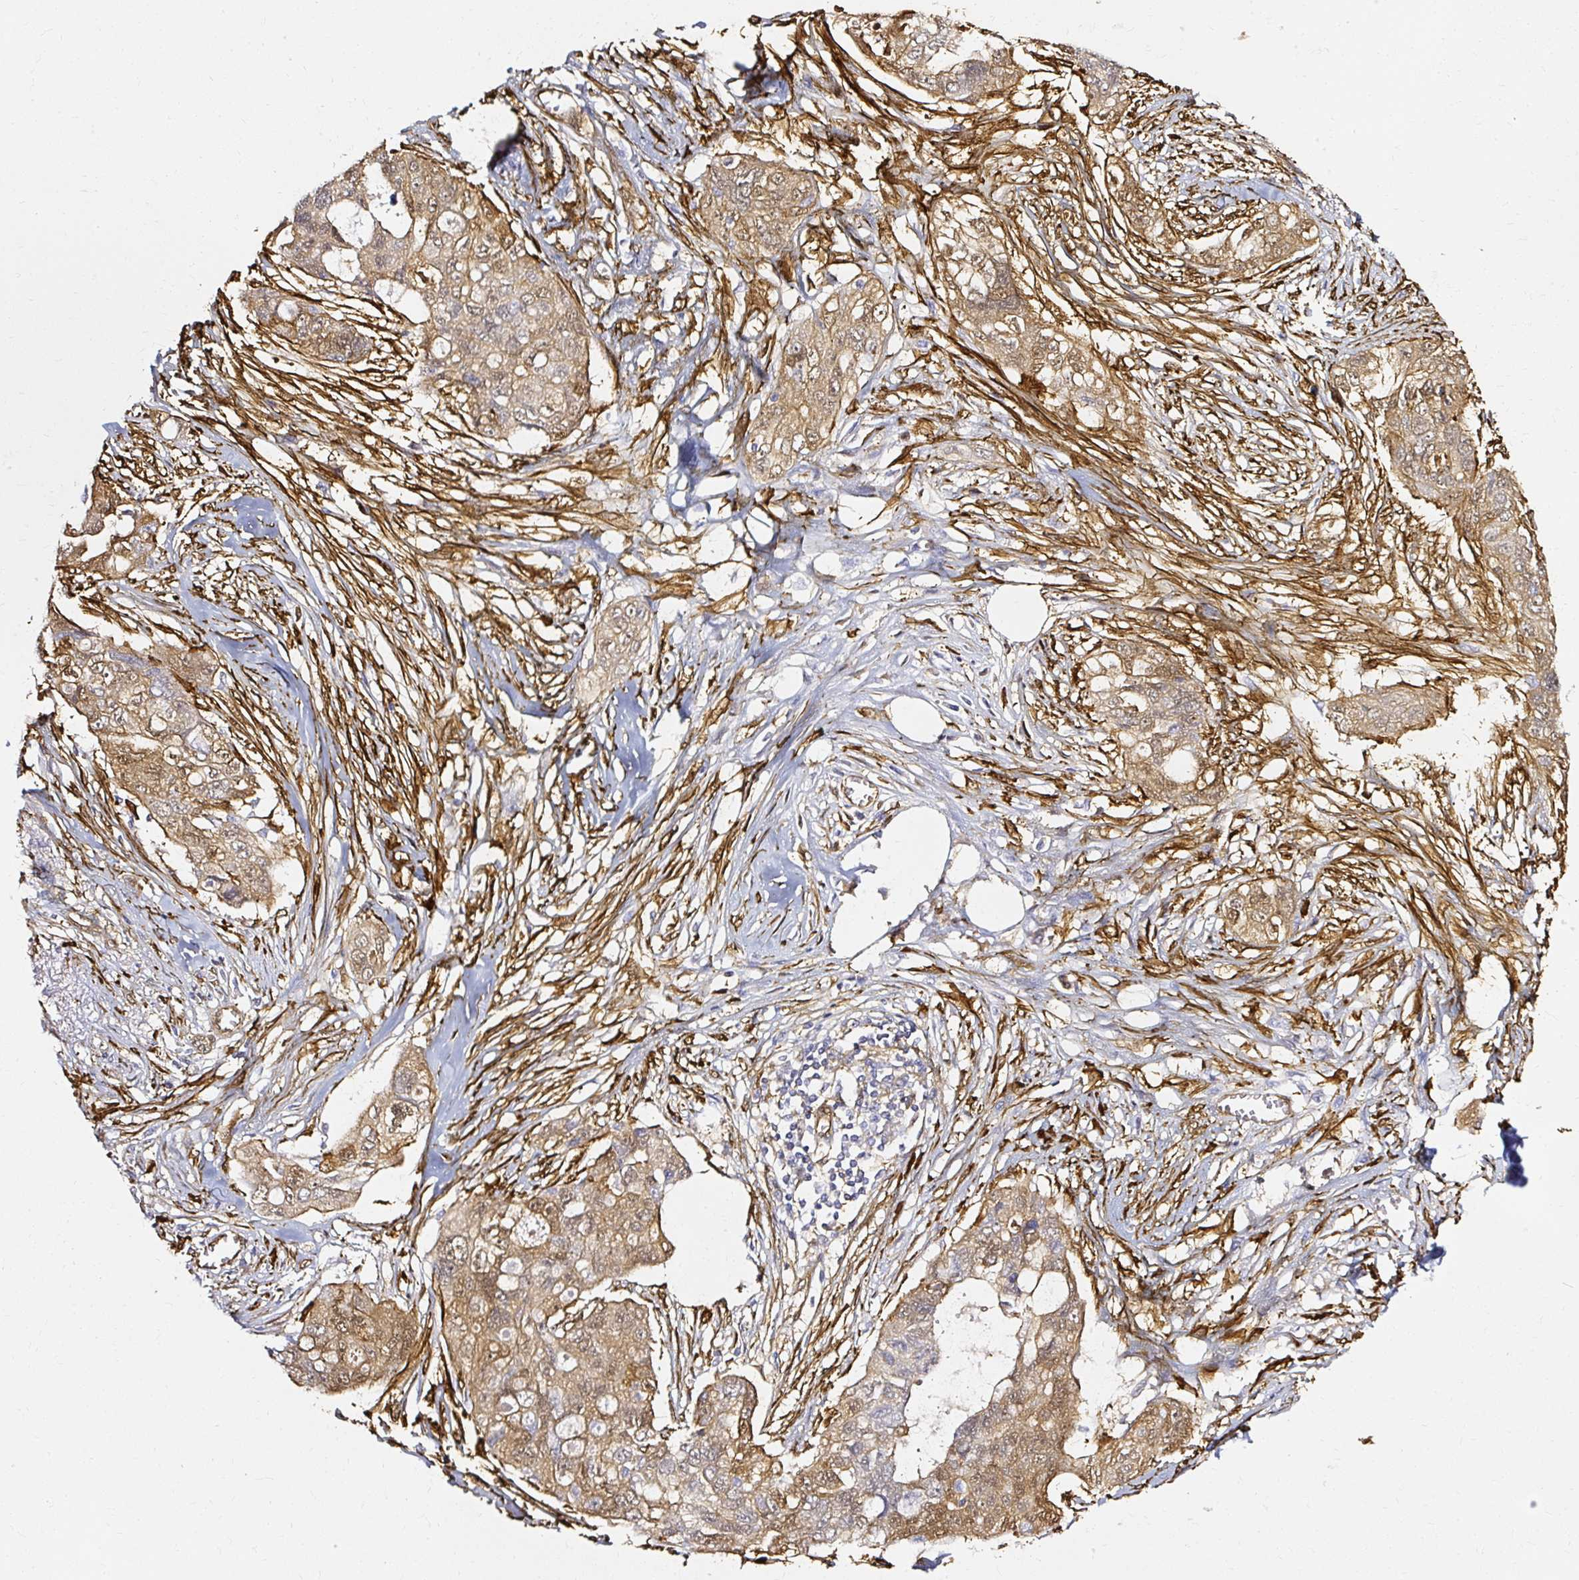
{"staining": {"intensity": "moderate", "quantity": ">75%", "location": "cytoplasmic/membranous,nuclear"}, "tissue": "ovarian cancer", "cell_type": "Tumor cells", "image_type": "cancer", "snomed": [{"axis": "morphology", "description": "Carcinoma, endometroid"}, {"axis": "topography", "description": "Ovary"}], "caption": "High-magnification brightfield microscopy of endometroid carcinoma (ovarian) stained with DAB (brown) and counterstained with hematoxylin (blue). tumor cells exhibit moderate cytoplasmic/membranous and nuclear expression is seen in about>75% of cells. (DAB (3,3'-diaminobenzidine) = brown stain, brightfield microscopy at high magnification).", "gene": "CNN3", "patient": {"sex": "female", "age": 70}}